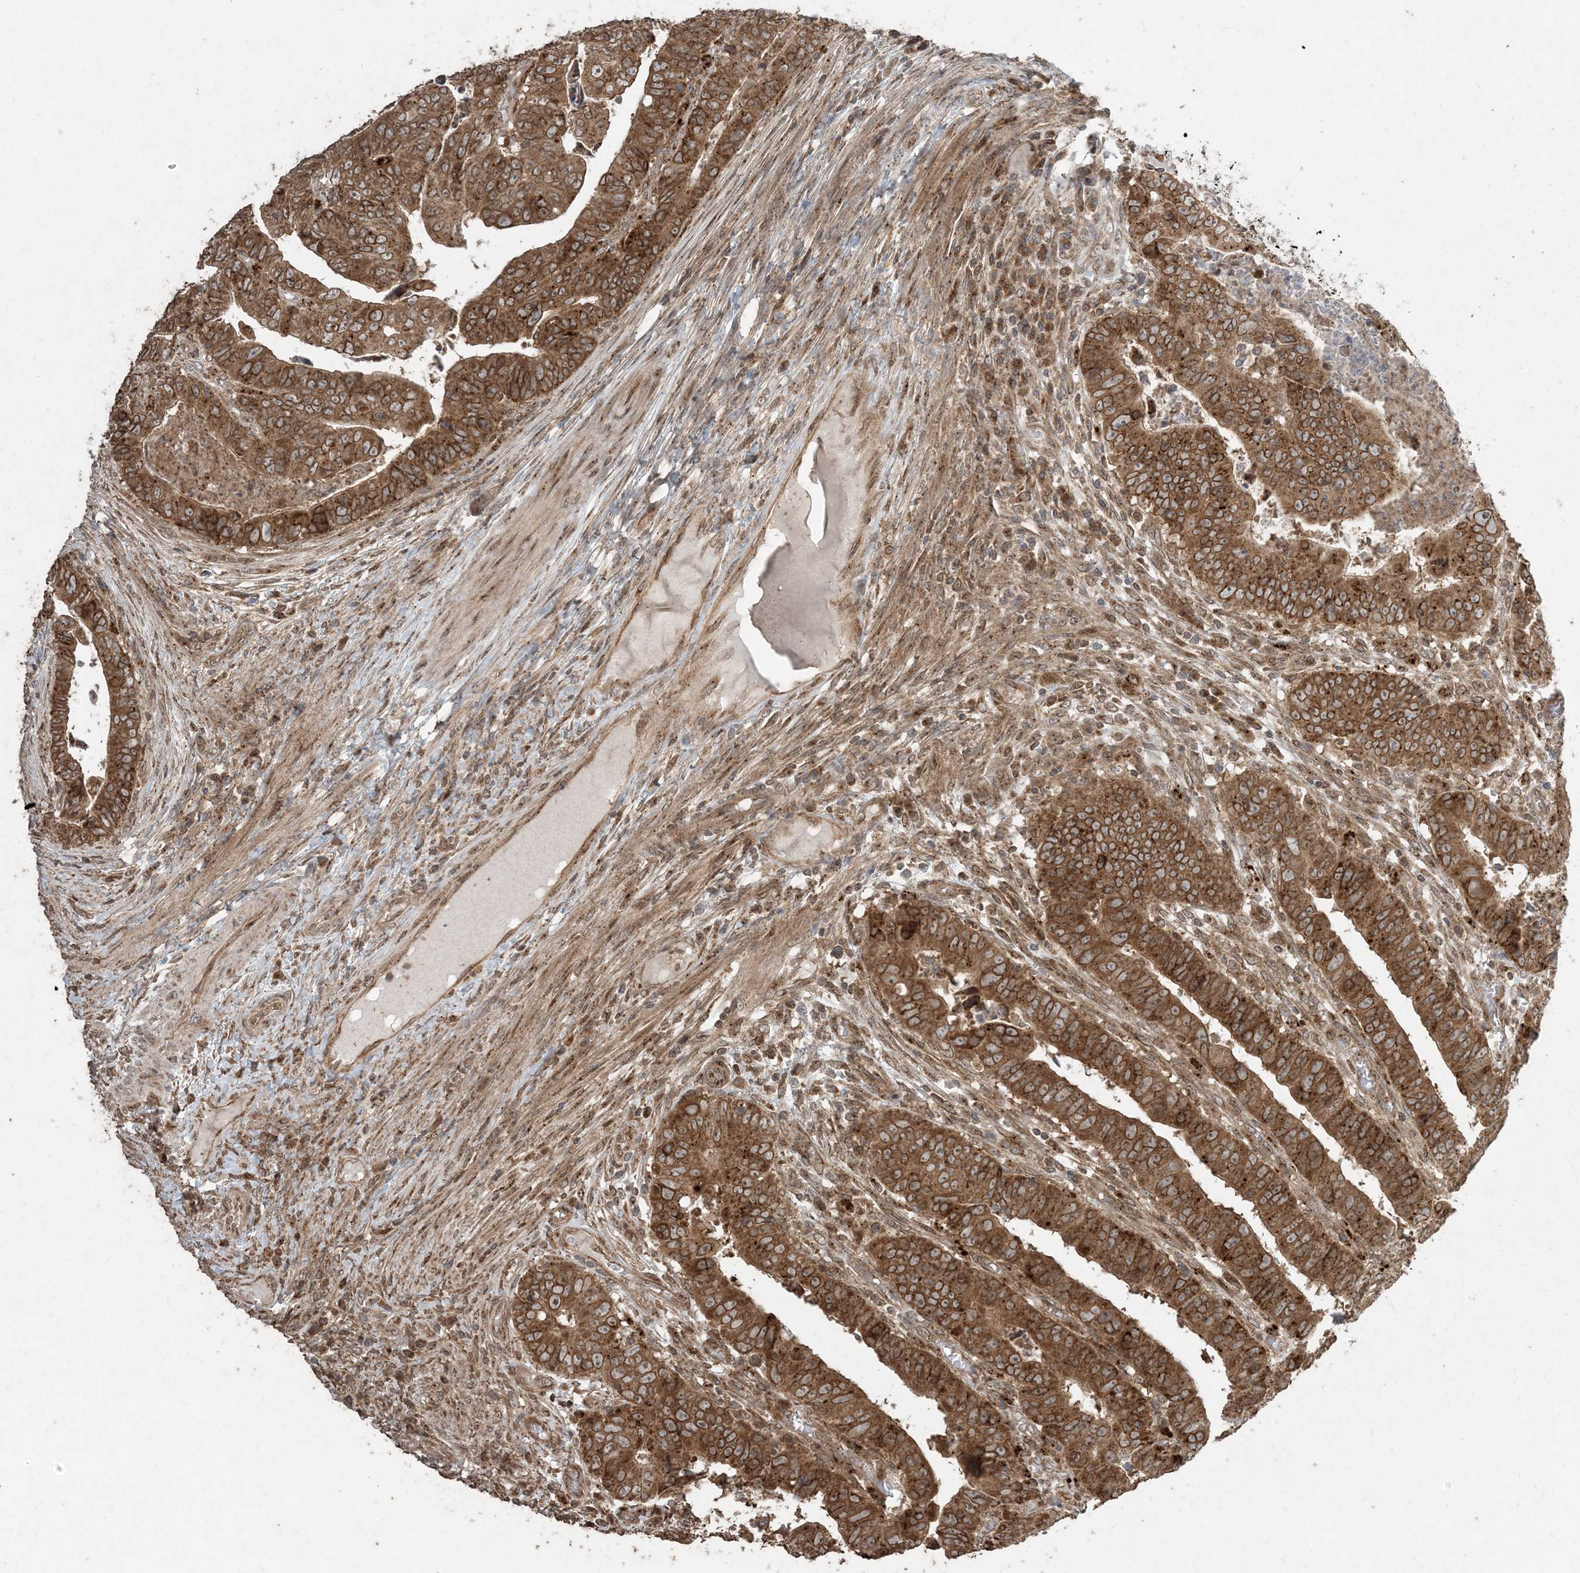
{"staining": {"intensity": "strong", "quantity": ">75%", "location": "cytoplasmic/membranous"}, "tissue": "colorectal cancer", "cell_type": "Tumor cells", "image_type": "cancer", "snomed": [{"axis": "morphology", "description": "Normal tissue, NOS"}, {"axis": "morphology", "description": "Adenocarcinoma, NOS"}, {"axis": "topography", "description": "Rectum"}], "caption": "Human colorectal adenocarcinoma stained with a brown dye exhibits strong cytoplasmic/membranous positive expression in about >75% of tumor cells.", "gene": "DDX19B", "patient": {"sex": "female", "age": 65}}